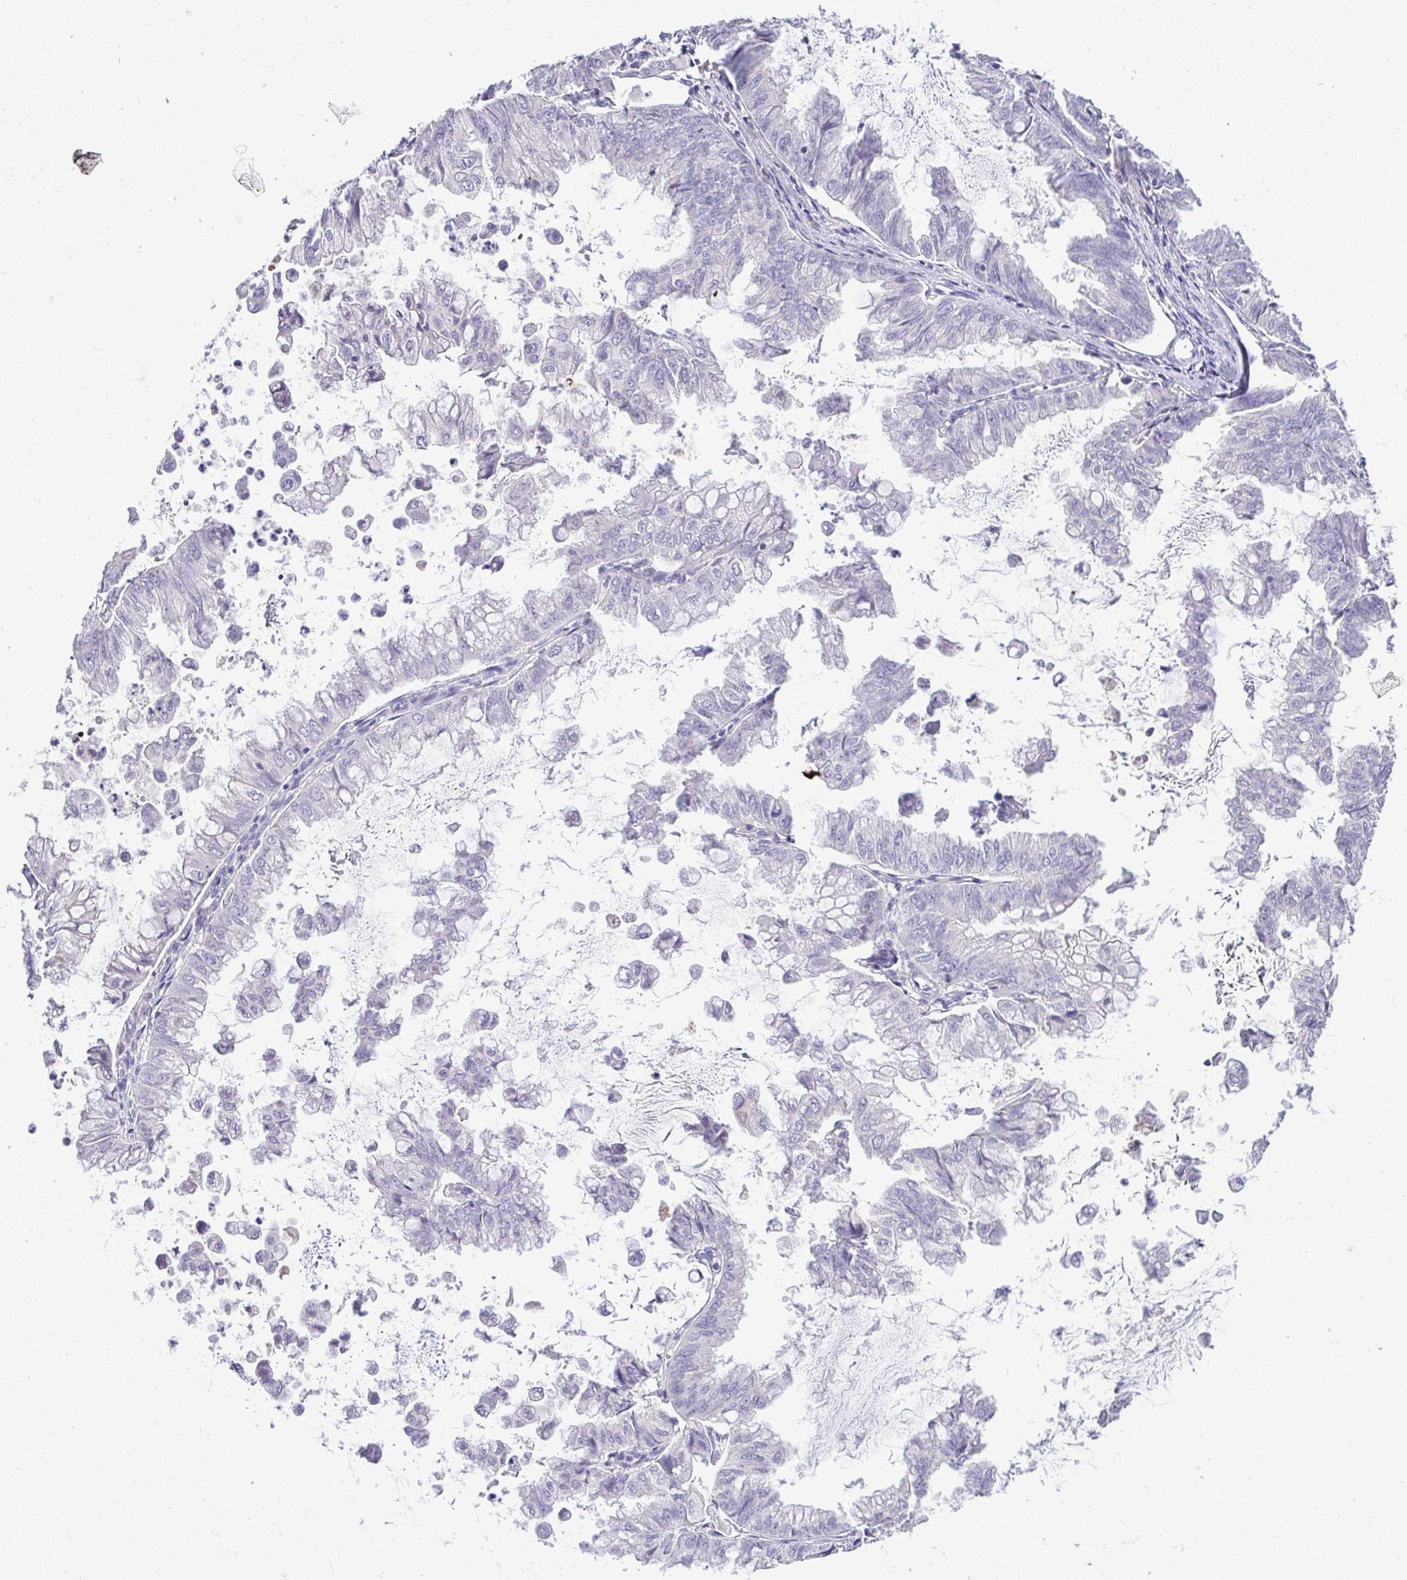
{"staining": {"intensity": "negative", "quantity": "none", "location": "none"}, "tissue": "stomach cancer", "cell_type": "Tumor cells", "image_type": "cancer", "snomed": [{"axis": "morphology", "description": "Adenocarcinoma, NOS"}, {"axis": "topography", "description": "Stomach, upper"}], "caption": "Image shows no significant protein expression in tumor cells of stomach cancer (adenocarcinoma). (Immunohistochemistry (ihc), brightfield microscopy, high magnification).", "gene": "ST8SIA2", "patient": {"sex": "male", "age": 80}}